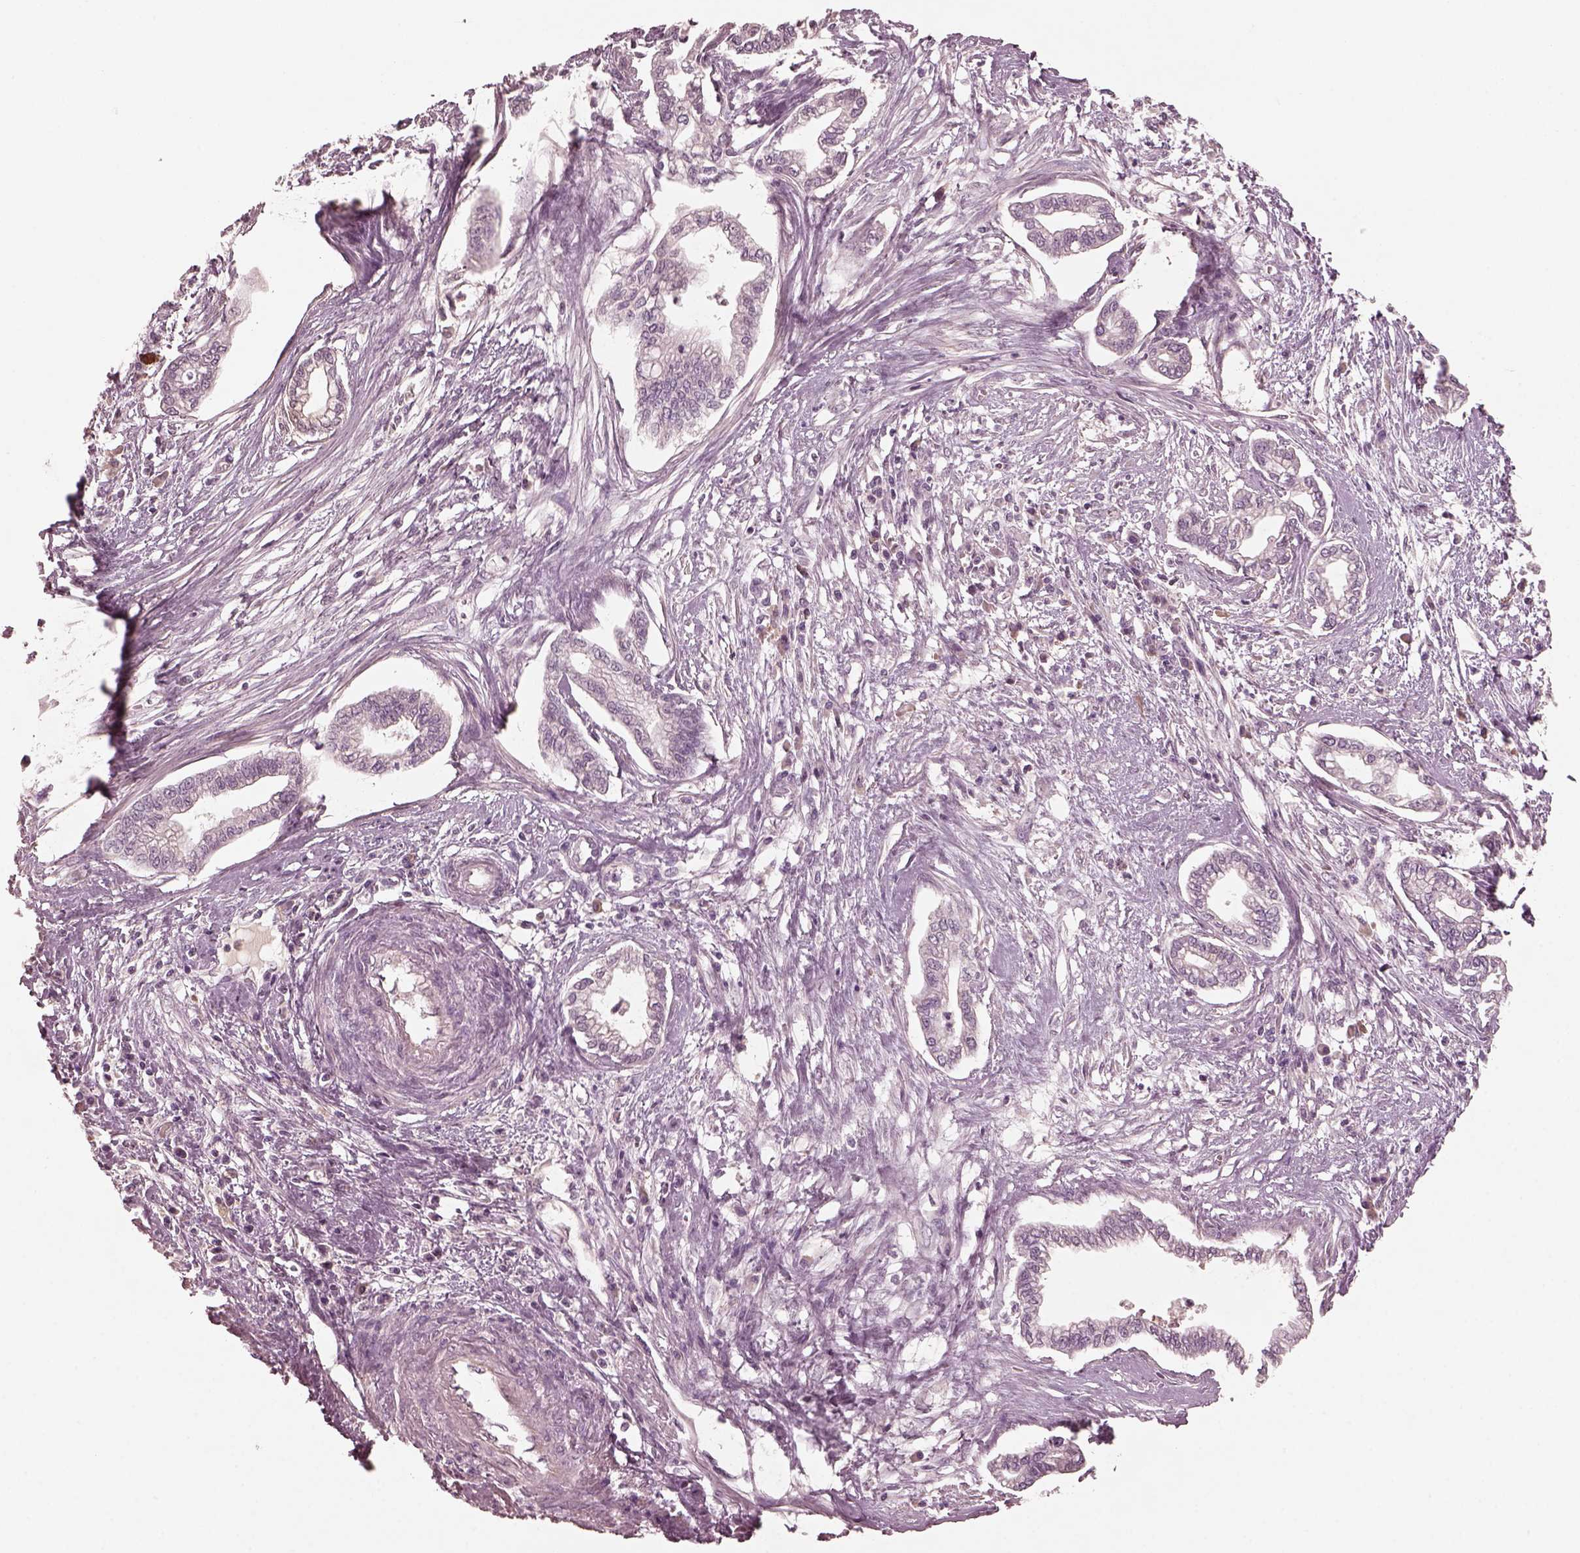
{"staining": {"intensity": "negative", "quantity": "none", "location": "none"}, "tissue": "cervical cancer", "cell_type": "Tumor cells", "image_type": "cancer", "snomed": [{"axis": "morphology", "description": "Adenocarcinoma, NOS"}, {"axis": "topography", "description": "Cervix"}], "caption": "A photomicrograph of cervical adenocarcinoma stained for a protein reveals no brown staining in tumor cells. The staining was performed using DAB (3,3'-diaminobenzidine) to visualize the protein expression in brown, while the nuclei were stained in blue with hematoxylin (Magnification: 20x).", "gene": "VWA5B1", "patient": {"sex": "female", "age": 62}}